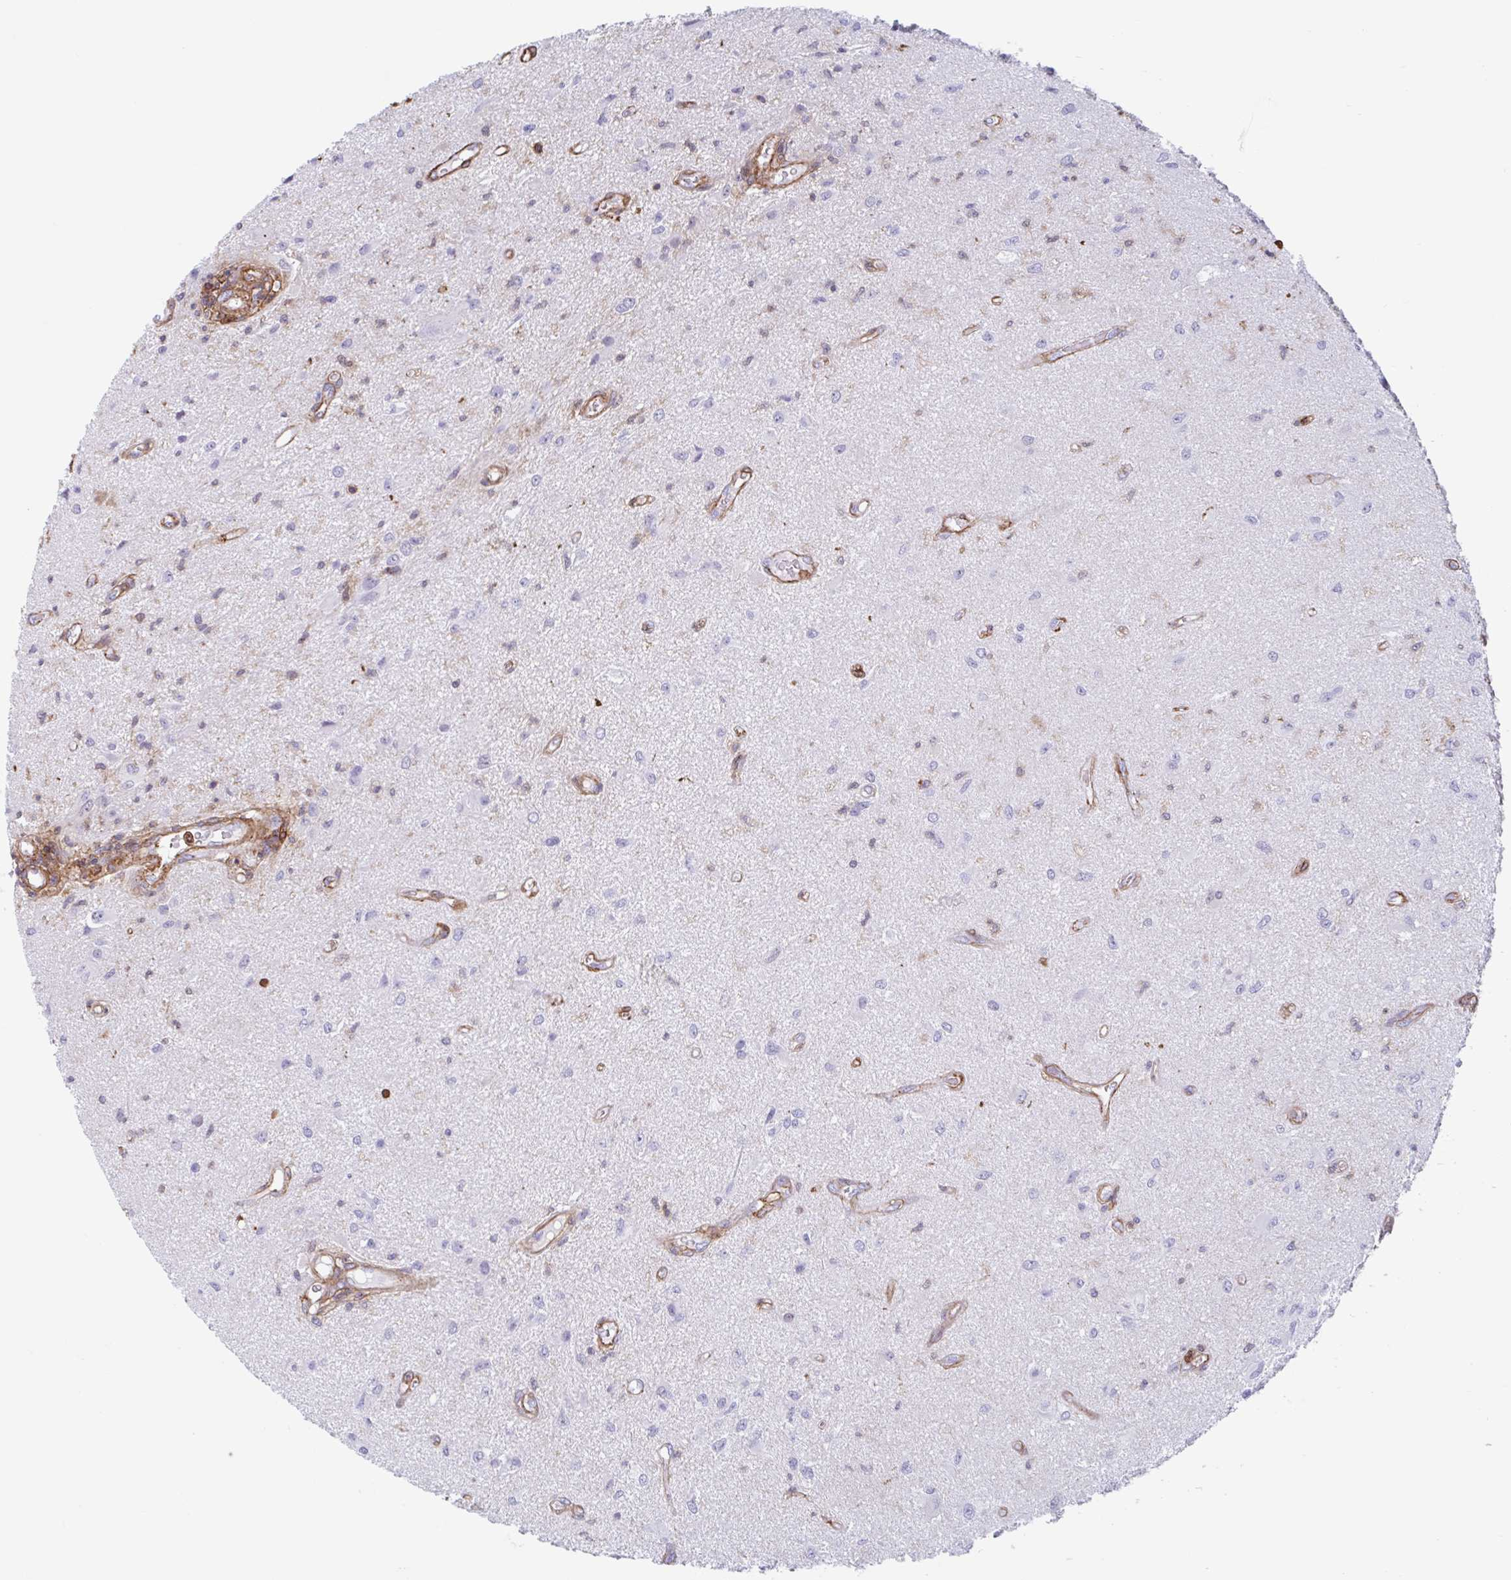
{"staining": {"intensity": "negative", "quantity": "none", "location": "none"}, "tissue": "glioma", "cell_type": "Tumor cells", "image_type": "cancer", "snomed": [{"axis": "morphology", "description": "Glioma, malignant, High grade"}, {"axis": "topography", "description": "Brain"}], "caption": "Immunohistochemical staining of high-grade glioma (malignant) demonstrates no significant expression in tumor cells.", "gene": "EFHD1", "patient": {"sex": "male", "age": 67}}